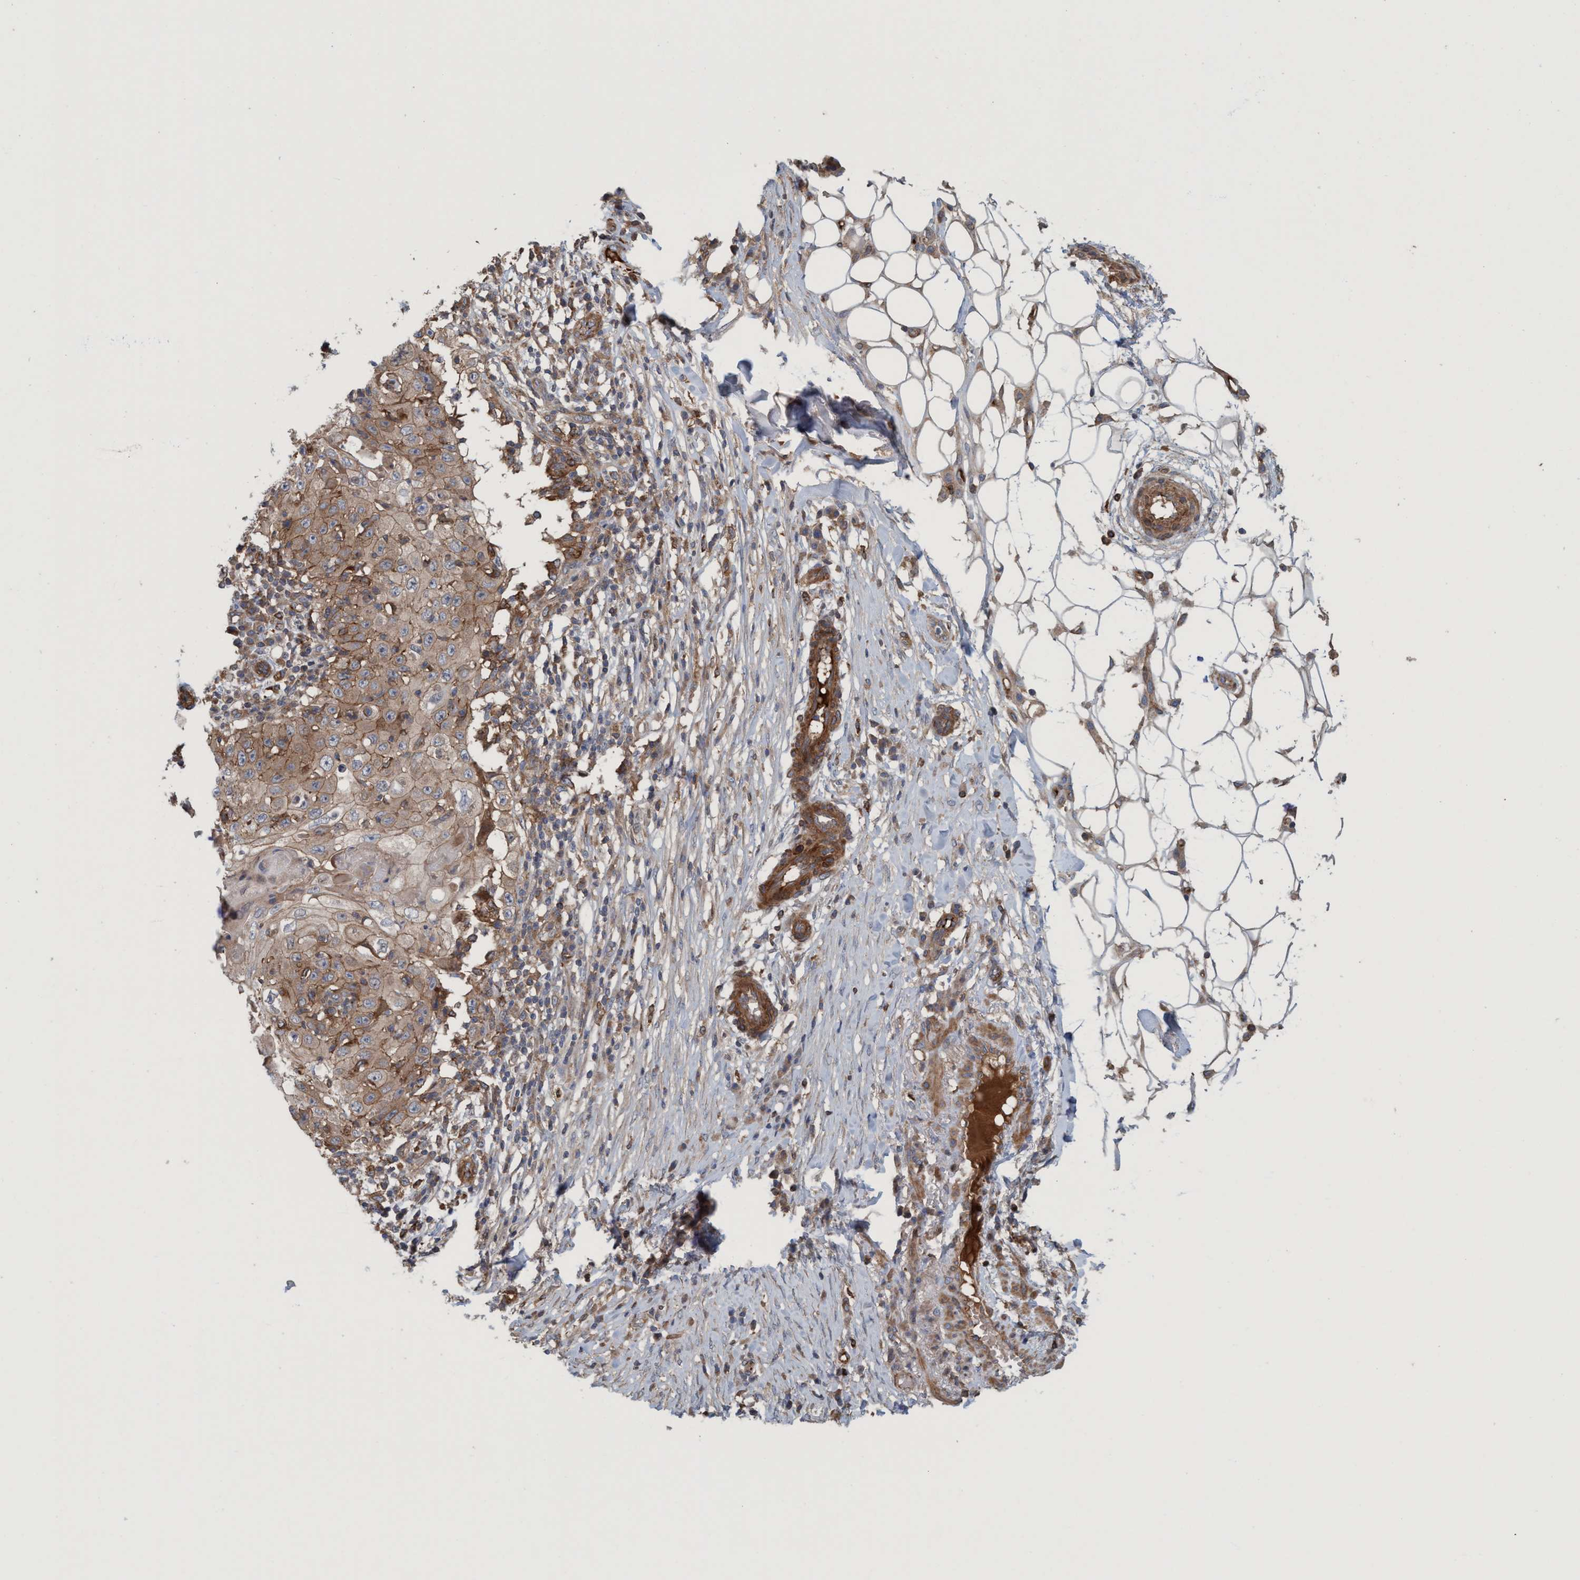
{"staining": {"intensity": "strong", "quantity": "25%-75%", "location": "cytoplasmic/membranous"}, "tissue": "skin cancer", "cell_type": "Tumor cells", "image_type": "cancer", "snomed": [{"axis": "morphology", "description": "Squamous cell carcinoma, NOS"}, {"axis": "topography", "description": "Skin"}], "caption": "High-power microscopy captured an immunohistochemistry (IHC) image of skin cancer, revealing strong cytoplasmic/membranous positivity in approximately 25%-75% of tumor cells. (DAB = brown stain, brightfield microscopy at high magnification).", "gene": "SPECC1", "patient": {"sex": "male", "age": 86}}